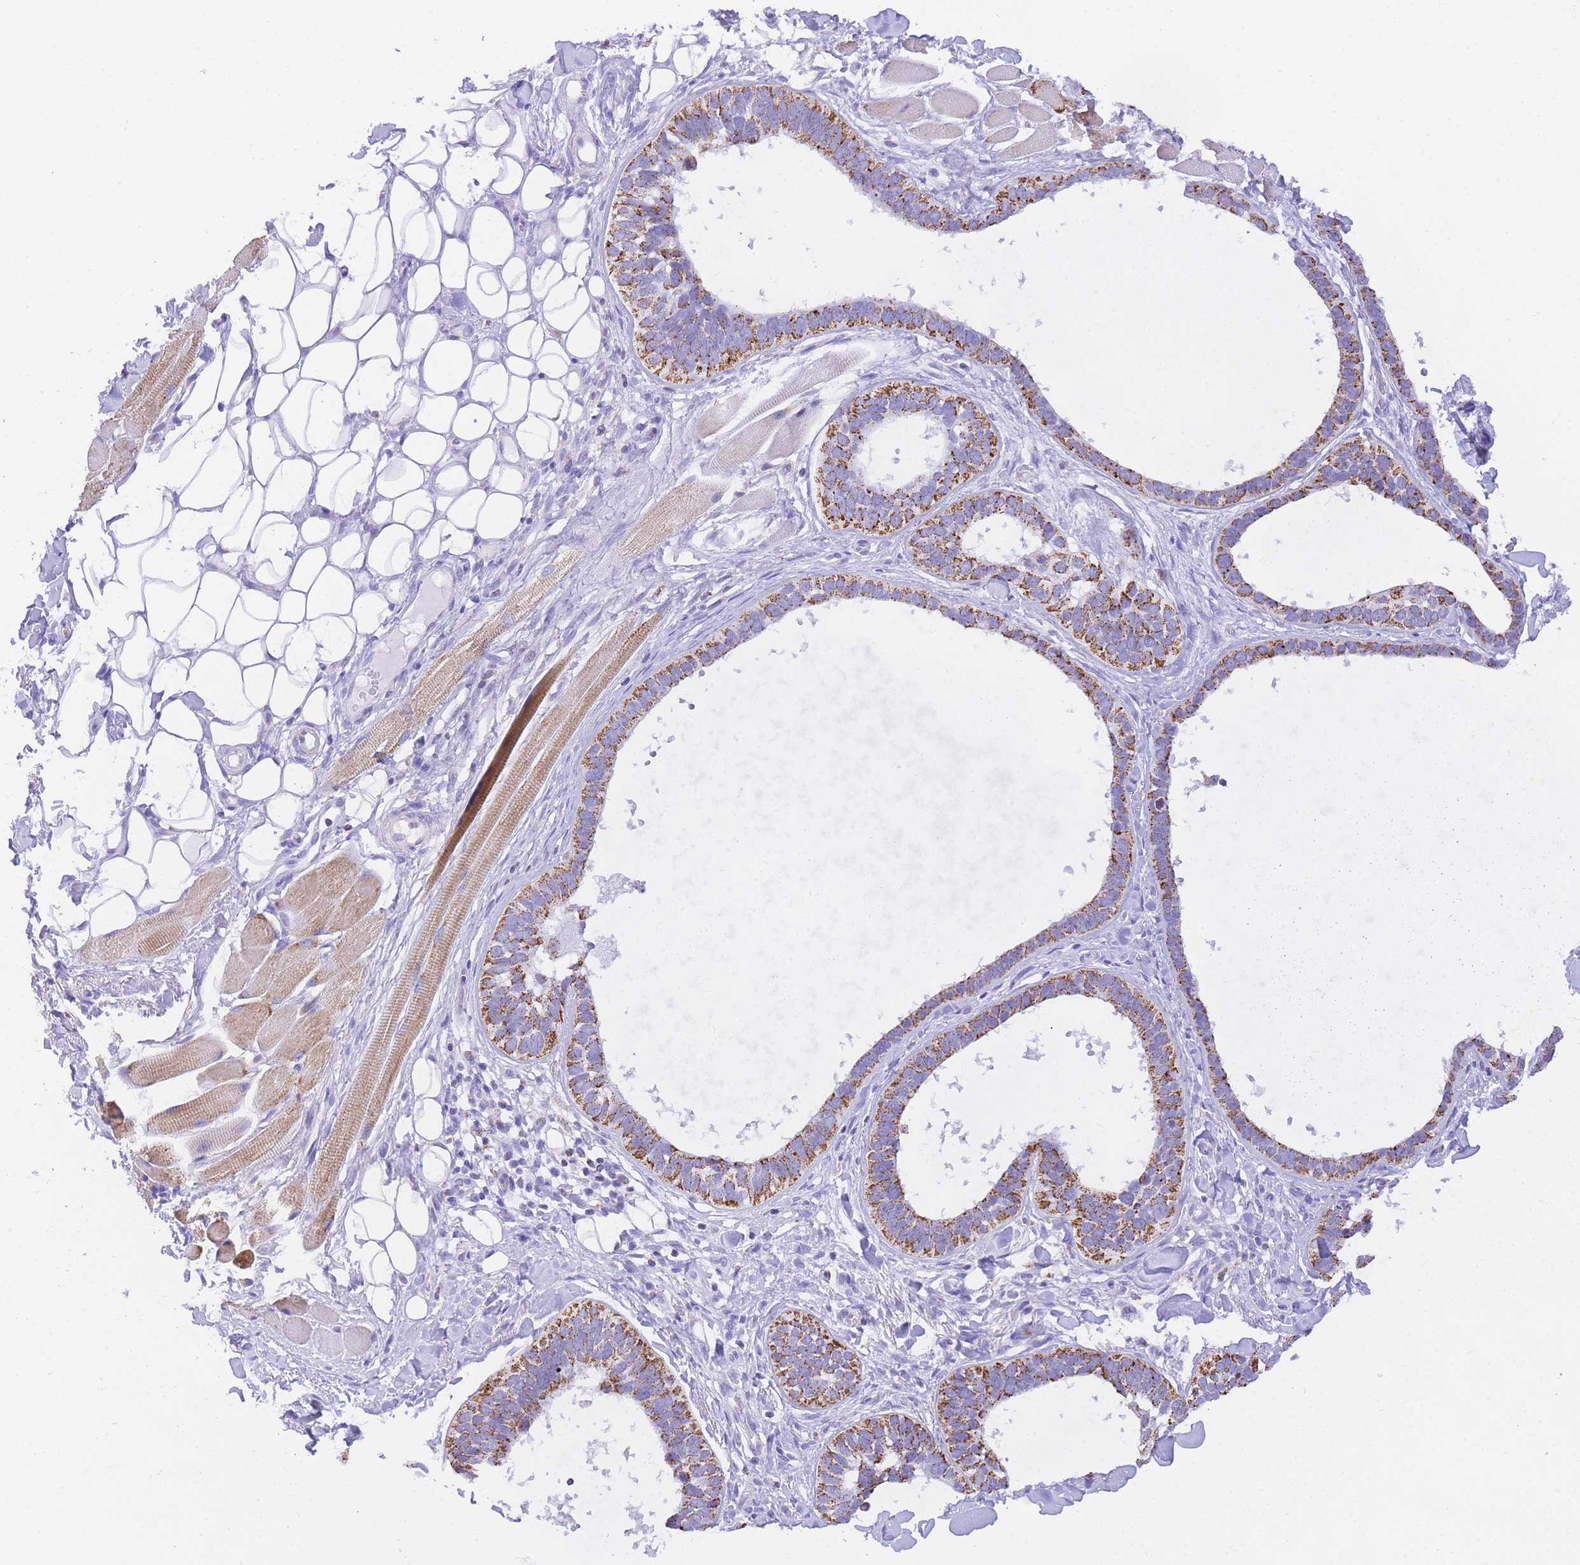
{"staining": {"intensity": "moderate", "quantity": ">75%", "location": "cytoplasmic/membranous"}, "tissue": "skin cancer", "cell_type": "Tumor cells", "image_type": "cancer", "snomed": [{"axis": "morphology", "description": "Basal cell carcinoma"}, {"axis": "topography", "description": "Skin"}], "caption": "Skin basal cell carcinoma stained with DAB (3,3'-diaminobenzidine) immunohistochemistry (IHC) demonstrates medium levels of moderate cytoplasmic/membranous expression in about >75% of tumor cells.", "gene": "NKD2", "patient": {"sex": "male", "age": 62}}